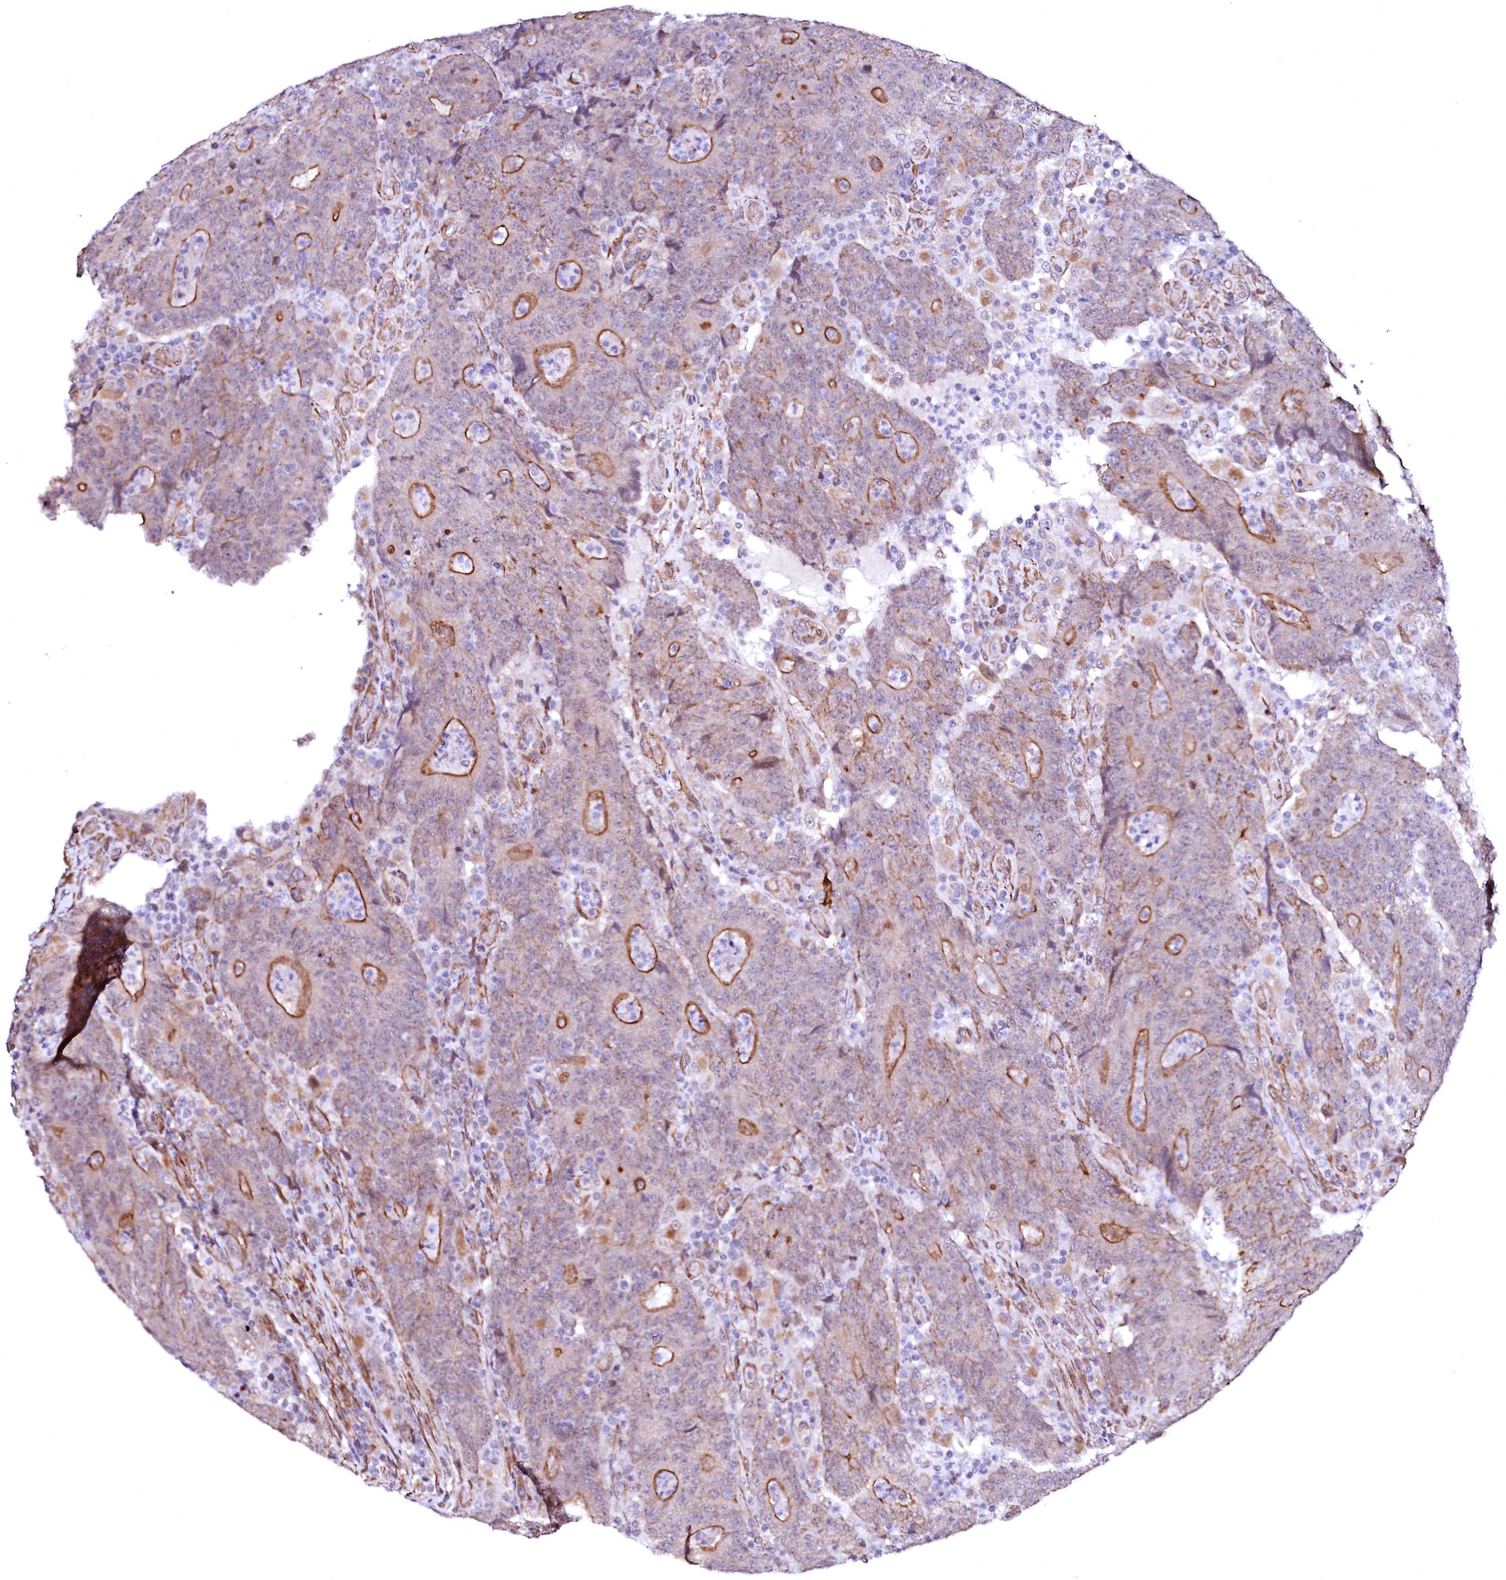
{"staining": {"intensity": "moderate", "quantity": "25%-75%", "location": "cytoplasmic/membranous"}, "tissue": "colorectal cancer", "cell_type": "Tumor cells", "image_type": "cancer", "snomed": [{"axis": "morphology", "description": "Adenocarcinoma, NOS"}, {"axis": "topography", "description": "Colon"}], "caption": "Protein staining reveals moderate cytoplasmic/membranous positivity in about 25%-75% of tumor cells in colorectal cancer.", "gene": "GPR176", "patient": {"sex": "female", "age": 75}}